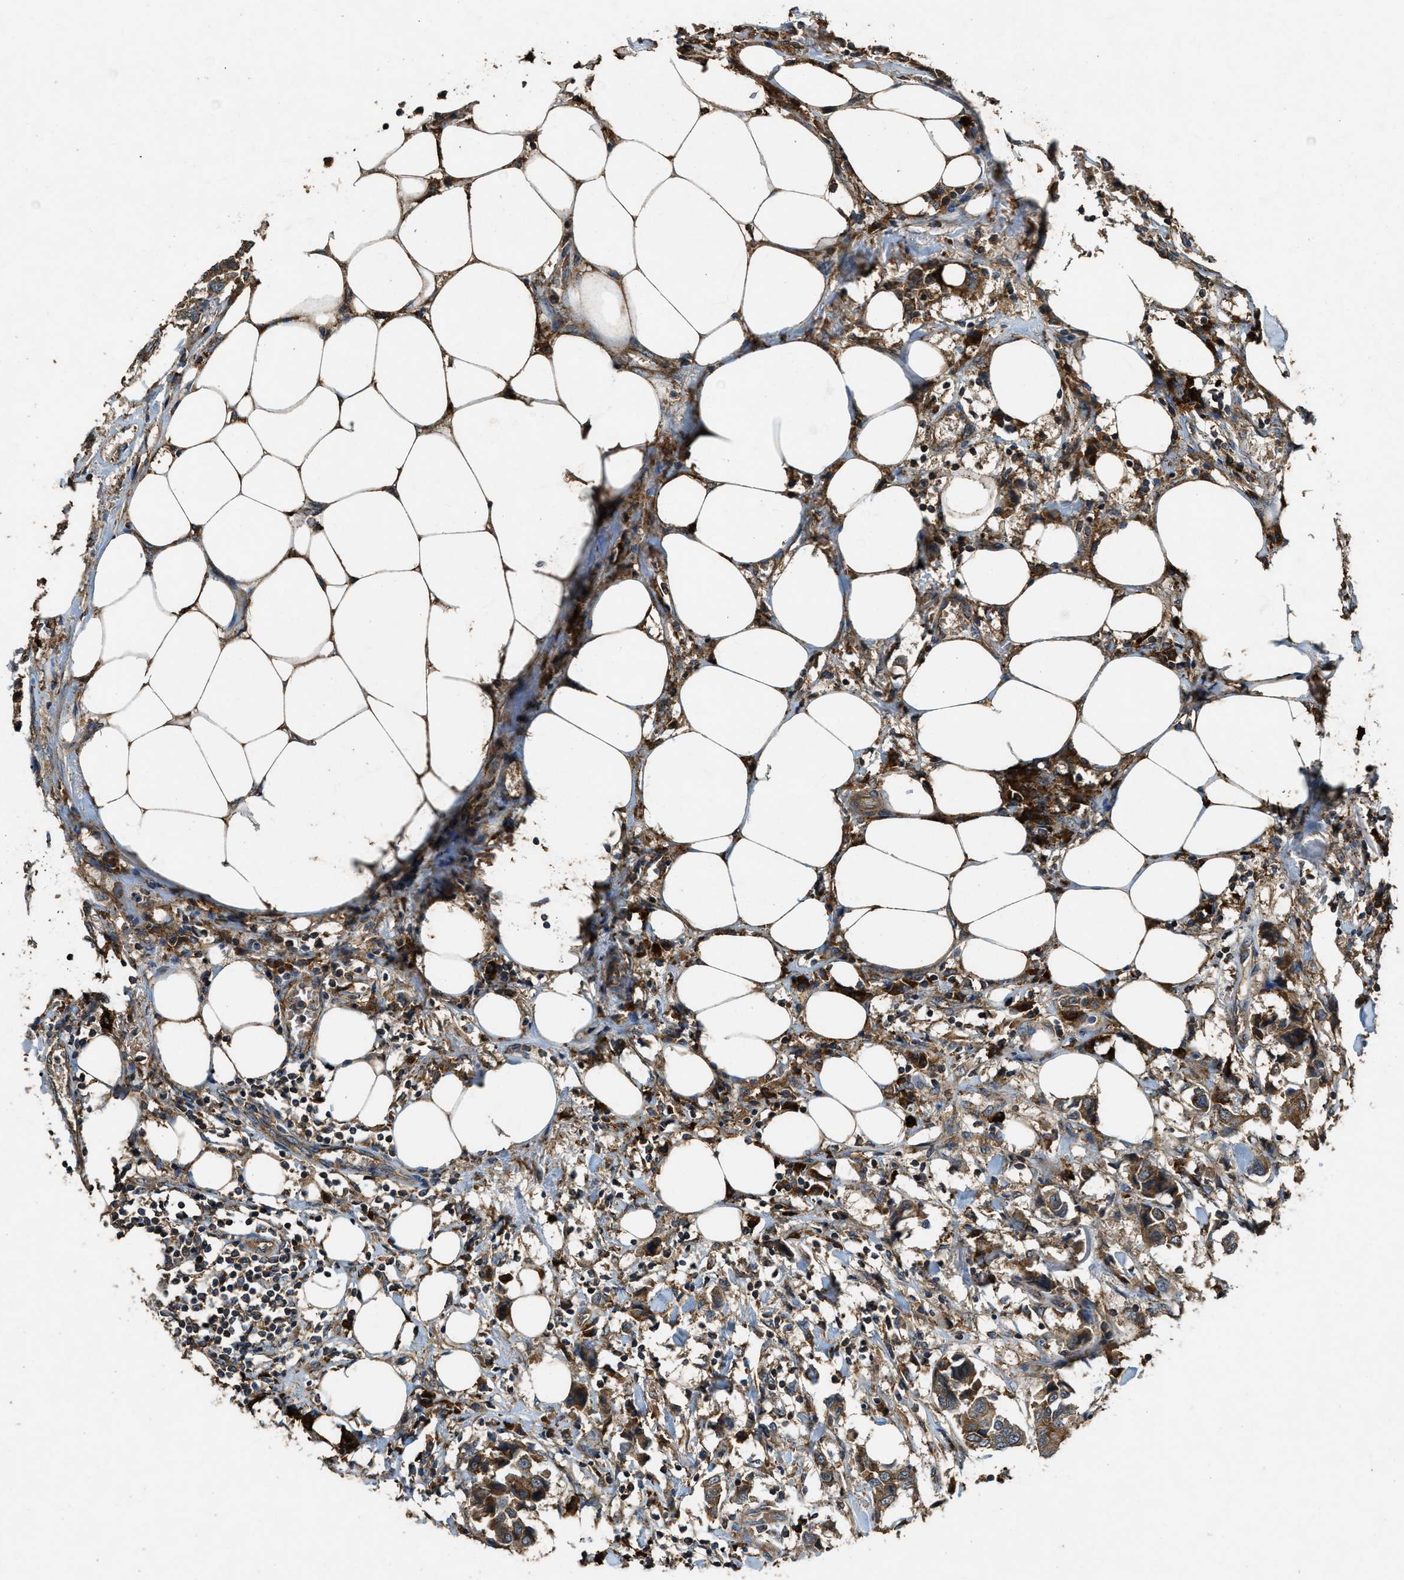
{"staining": {"intensity": "moderate", "quantity": ">75%", "location": "cytoplasmic/membranous"}, "tissue": "breast cancer", "cell_type": "Tumor cells", "image_type": "cancer", "snomed": [{"axis": "morphology", "description": "Duct carcinoma"}, {"axis": "topography", "description": "Breast"}], "caption": "Breast infiltrating ductal carcinoma was stained to show a protein in brown. There is medium levels of moderate cytoplasmic/membranous expression in approximately >75% of tumor cells.", "gene": "MAP3K8", "patient": {"sex": "female", "age": 80}}